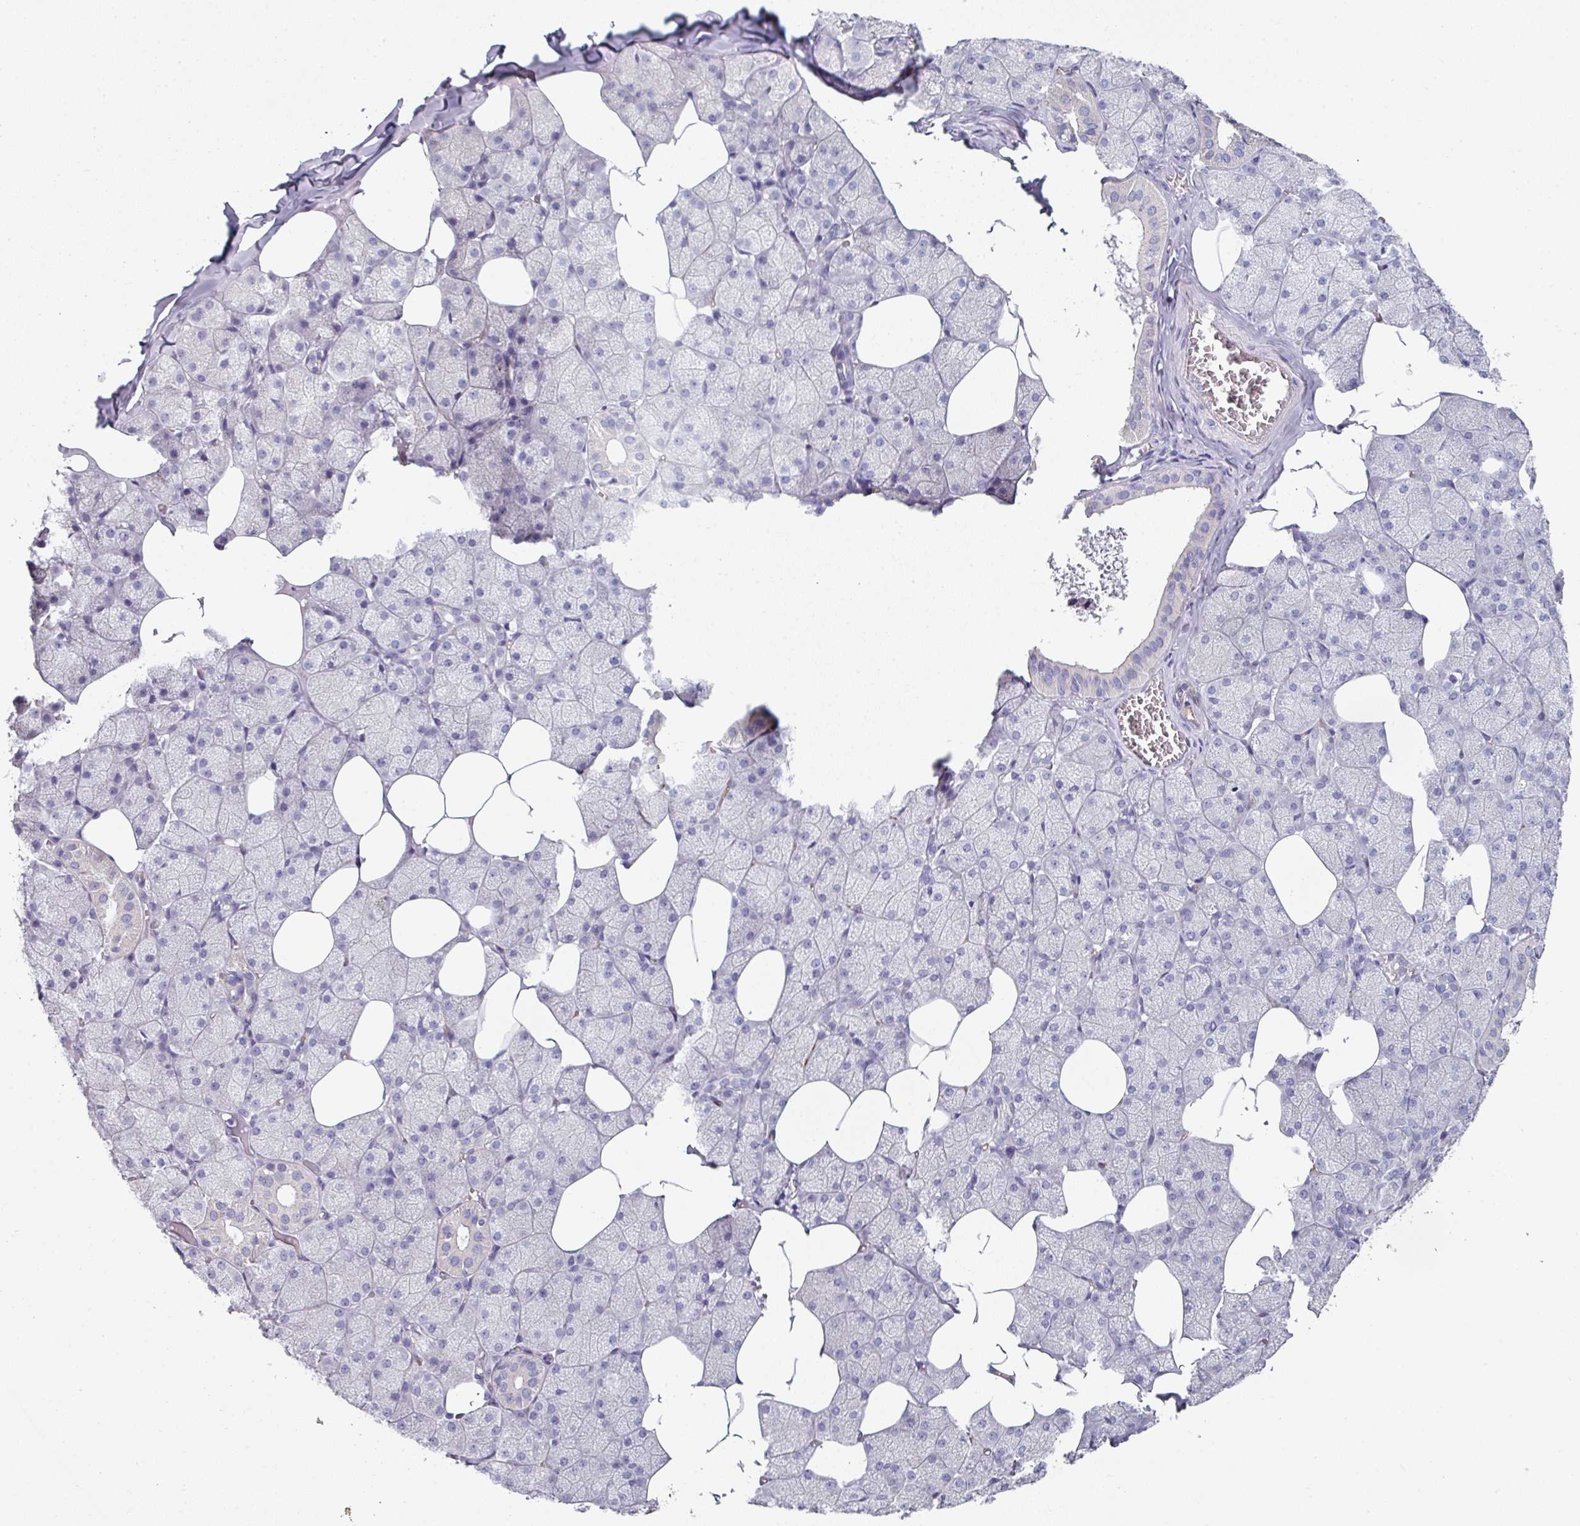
{"staining": {"intensity": "negative", "quantity": "none", "location": "none"}, "tissue": "salivary gland", "cell_type": "Glandular cells", "image_type": "normal", "snomed": [{"axis": "morphology", "description": "Normal tissue, NOS"}, {"axis": "topography", "description": "Salivary gland"}, {"axis": "topography", "description": "Peripheral nerve tissue"}], "caption": "An IHC histopathology image of normal salivary gland is shown. There is no staining in glandular cells of salivary gland.", "gene": "SLC17A7", "patient": {"sex": "male", "age": 38}}